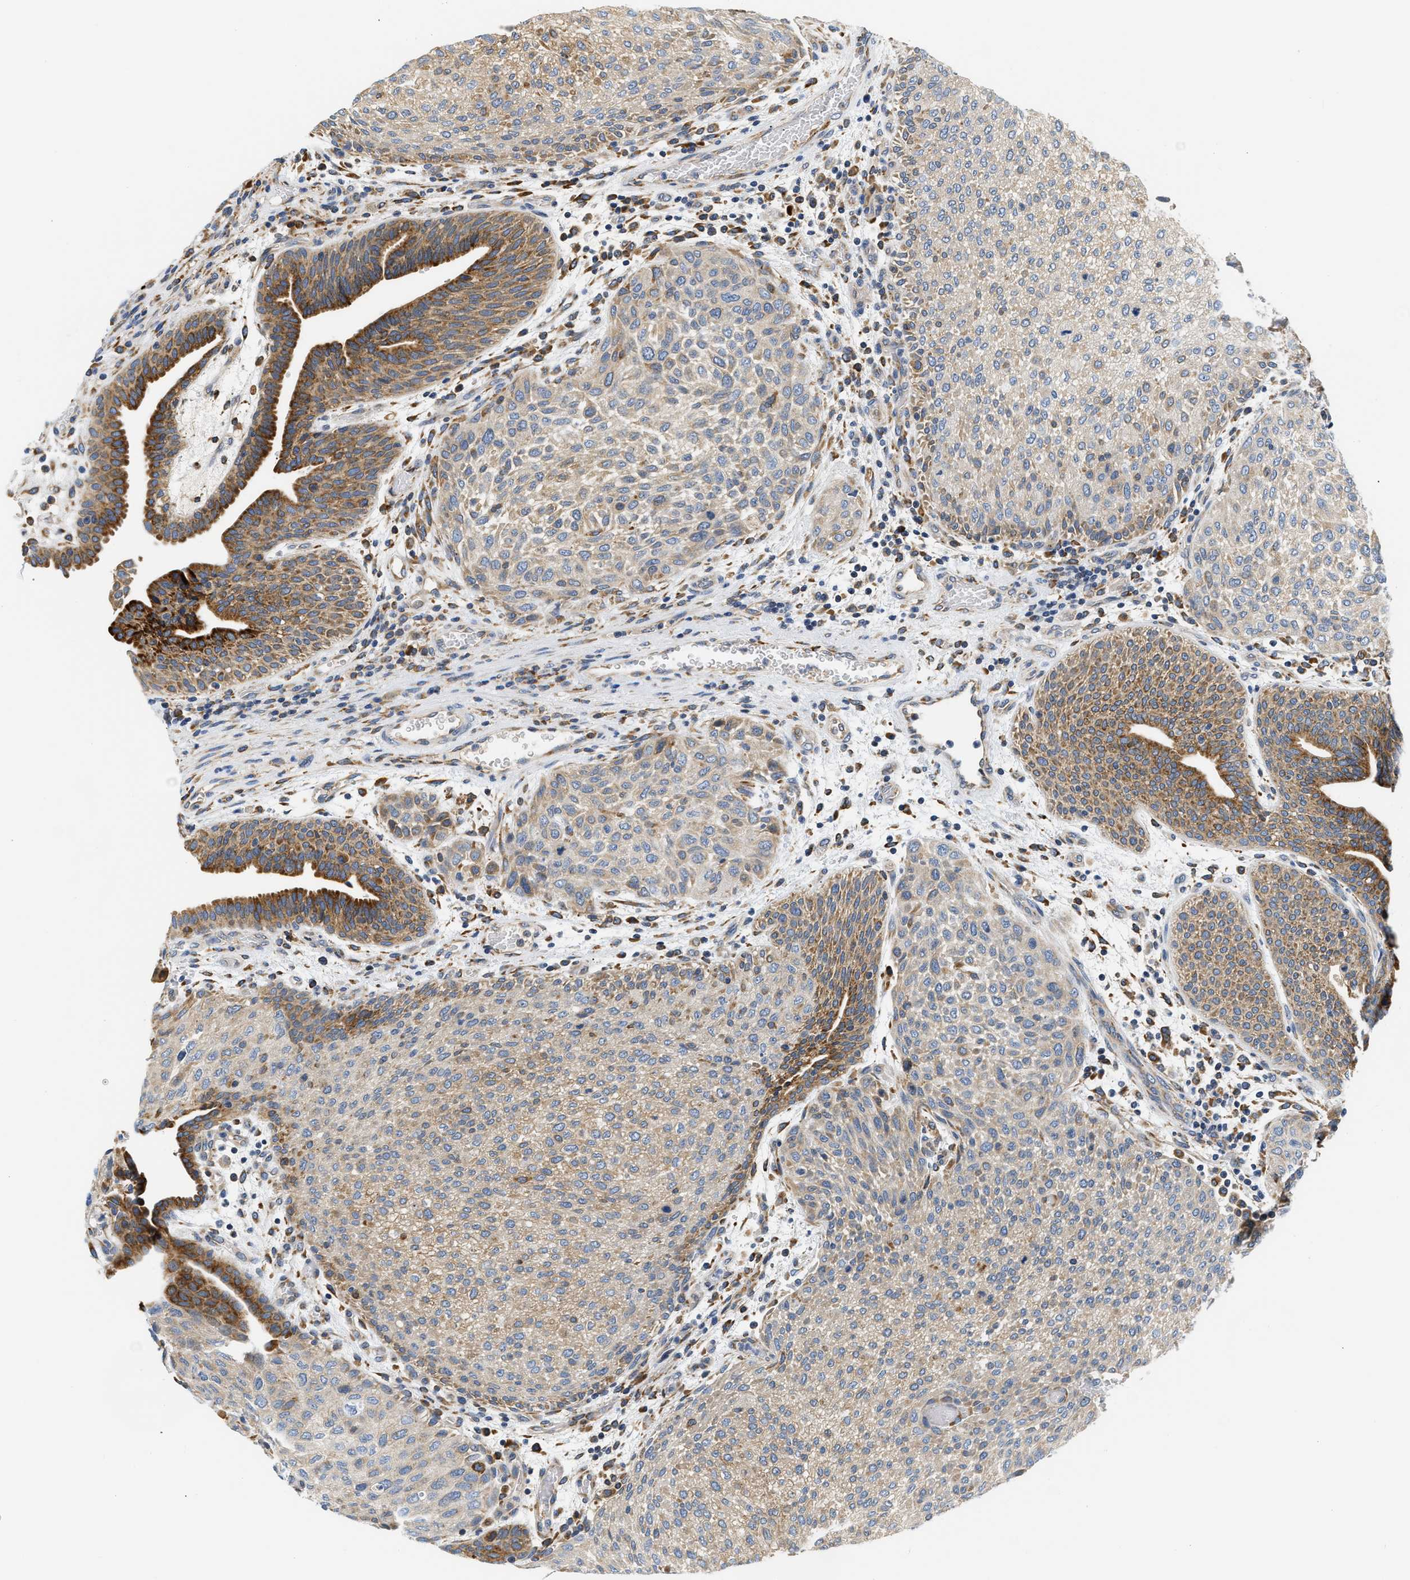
{"staining": {"intensity": "moderate", "quantity": "25%-75%", "location": "cytoplasmic/membranous"}, "tissue": "urothelial cancer", "cell_type": "Tumor cells", "image_type": "cancer", "snomed": [{"axis": "morphology", "description": "Urothelial carcinoma, Low grade"}, {"axis": "morphology", "description": "Urothelial carcinoma, High grade"}, {"axis": "topography", "description": "Urinary bladder"}], "caption": "Protein staining of urothelial carcinoma (low-grade) tissue demonstrates moderate cytoplasmic/membranous expression in approximately 25%-75% of tumor cells.", "gene": "HDHD3", "patient": {"sex": "male", "age": 35}}